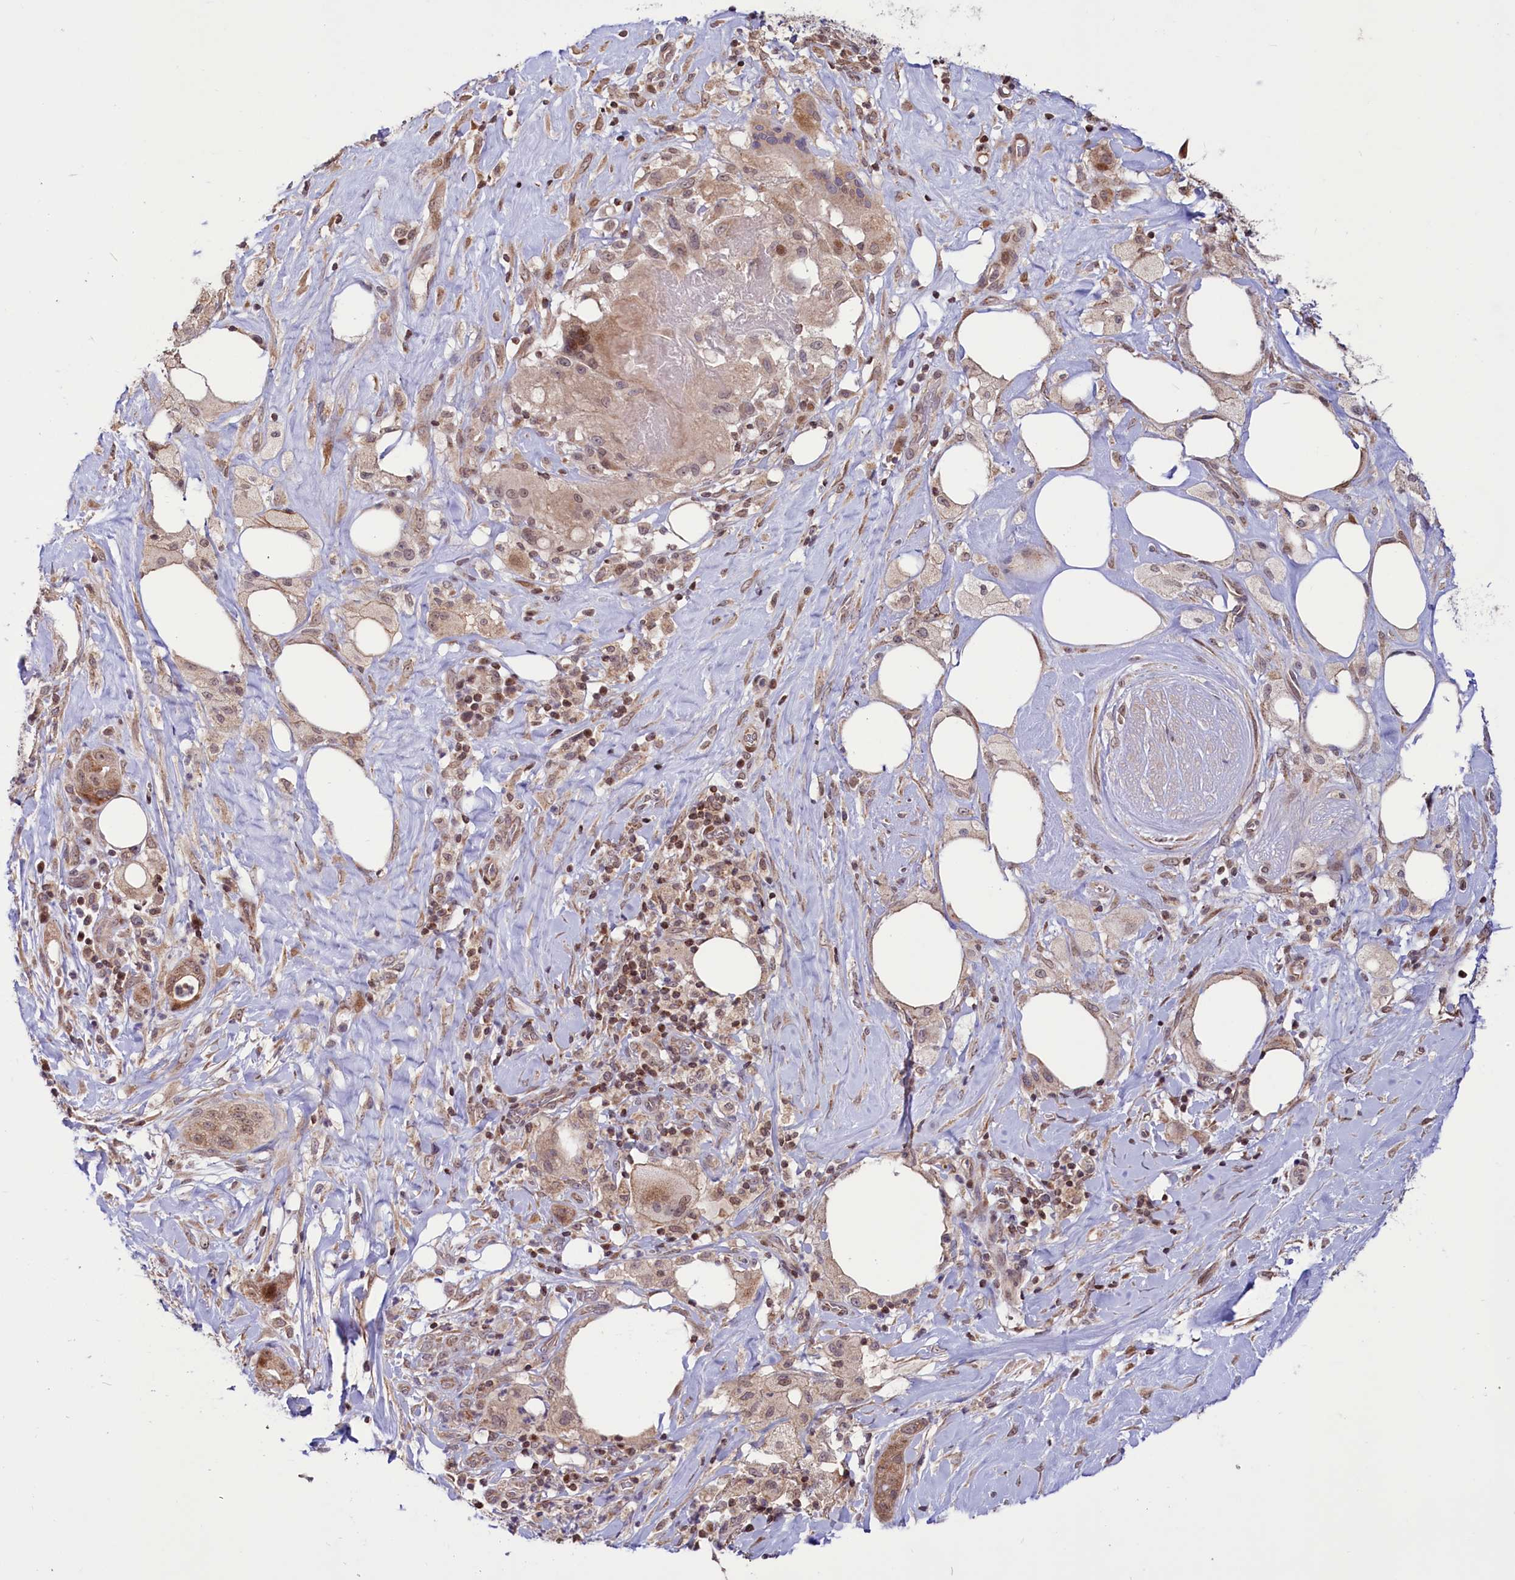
{"staining": {"intensity": "moderate", "quantity": "25%-75%", "location": "cytoplasmic/membranous,nuclear"}, "tissue": "pancreatic cancer", "cell_type": "Tumor cells", "image_type": "cancer", "snomed": [{"axis": "morphology", "description": "Adenocarcinoma, NOS"}, {"axis": "topography", "description": "Pancreas"}], "caption": "DAB (3,3'-diaminobenzidine) immunohistochemical staining of human pancreatic adenocarcinoma demonstrates moderate cytoplasmic/membranous and nuclear protein expression in approximately 25%-75% of tumor cells. (IHC, brightfield microscopy, high magnification).", "gene": "PHC3", "patient": {"sex": "male", "age": 58}}